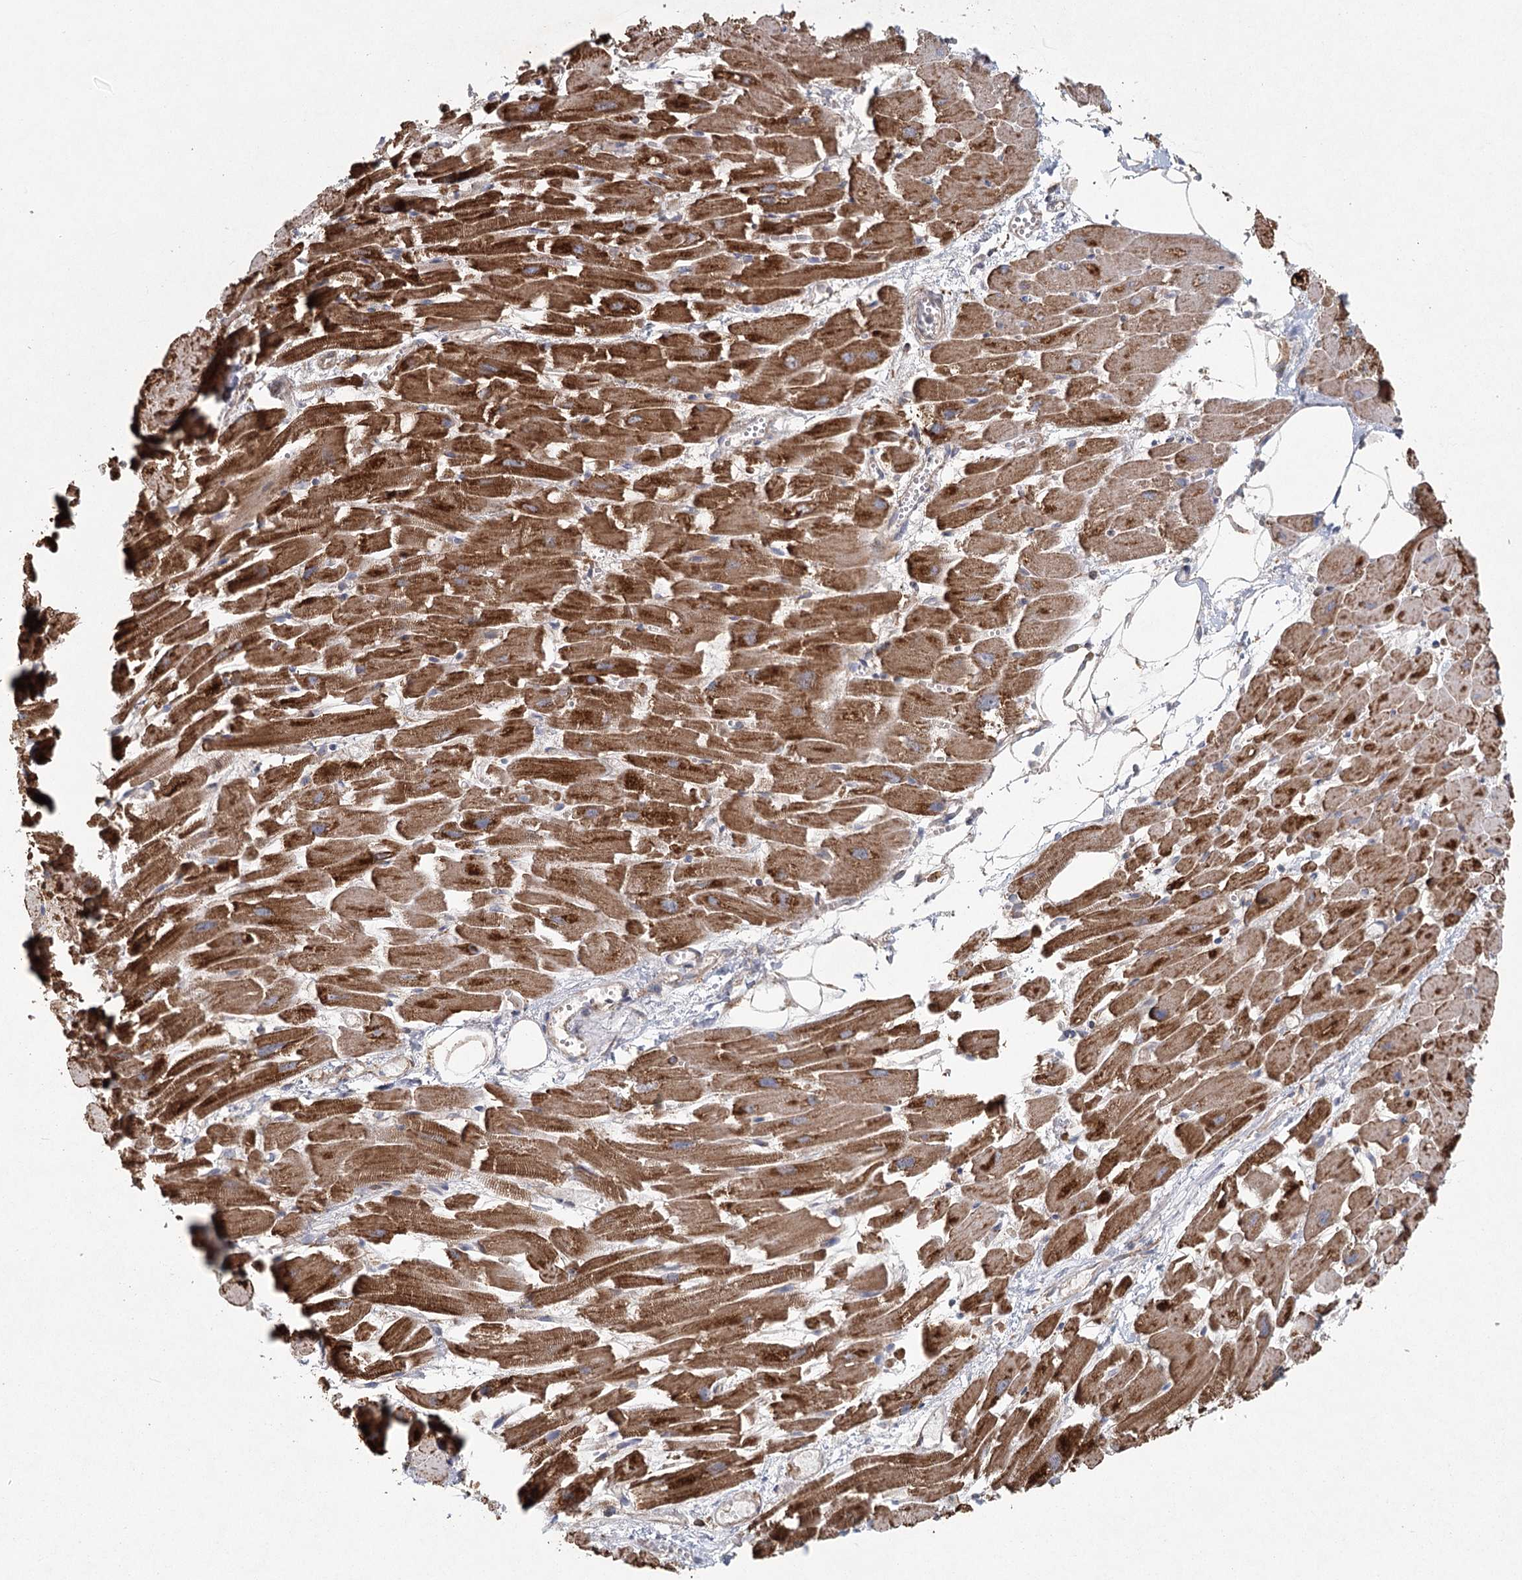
{"staining": {"intensity": "strong", "quantity": ">75%", "location": "cytoplasmic/membranous"}, "tissue": "heart muscle", "cell_type": "Cardiomyocytes", "image_type": "normal", "snomed": [{"axis": "morphology", "description": "Normal tissue, NOS"}, {"axis": "topography", "description": "Heart"}], "caption": "The image exhibits staining of normal heart muscle, revealing strong cytoplasmic/membranous protein expression (brown color) within cardiomyocytes. (IHC, brightfield microscopy, high magnification).", "gene": "PLEKHA7", "patient": {"sex": "female", "age": 64}}